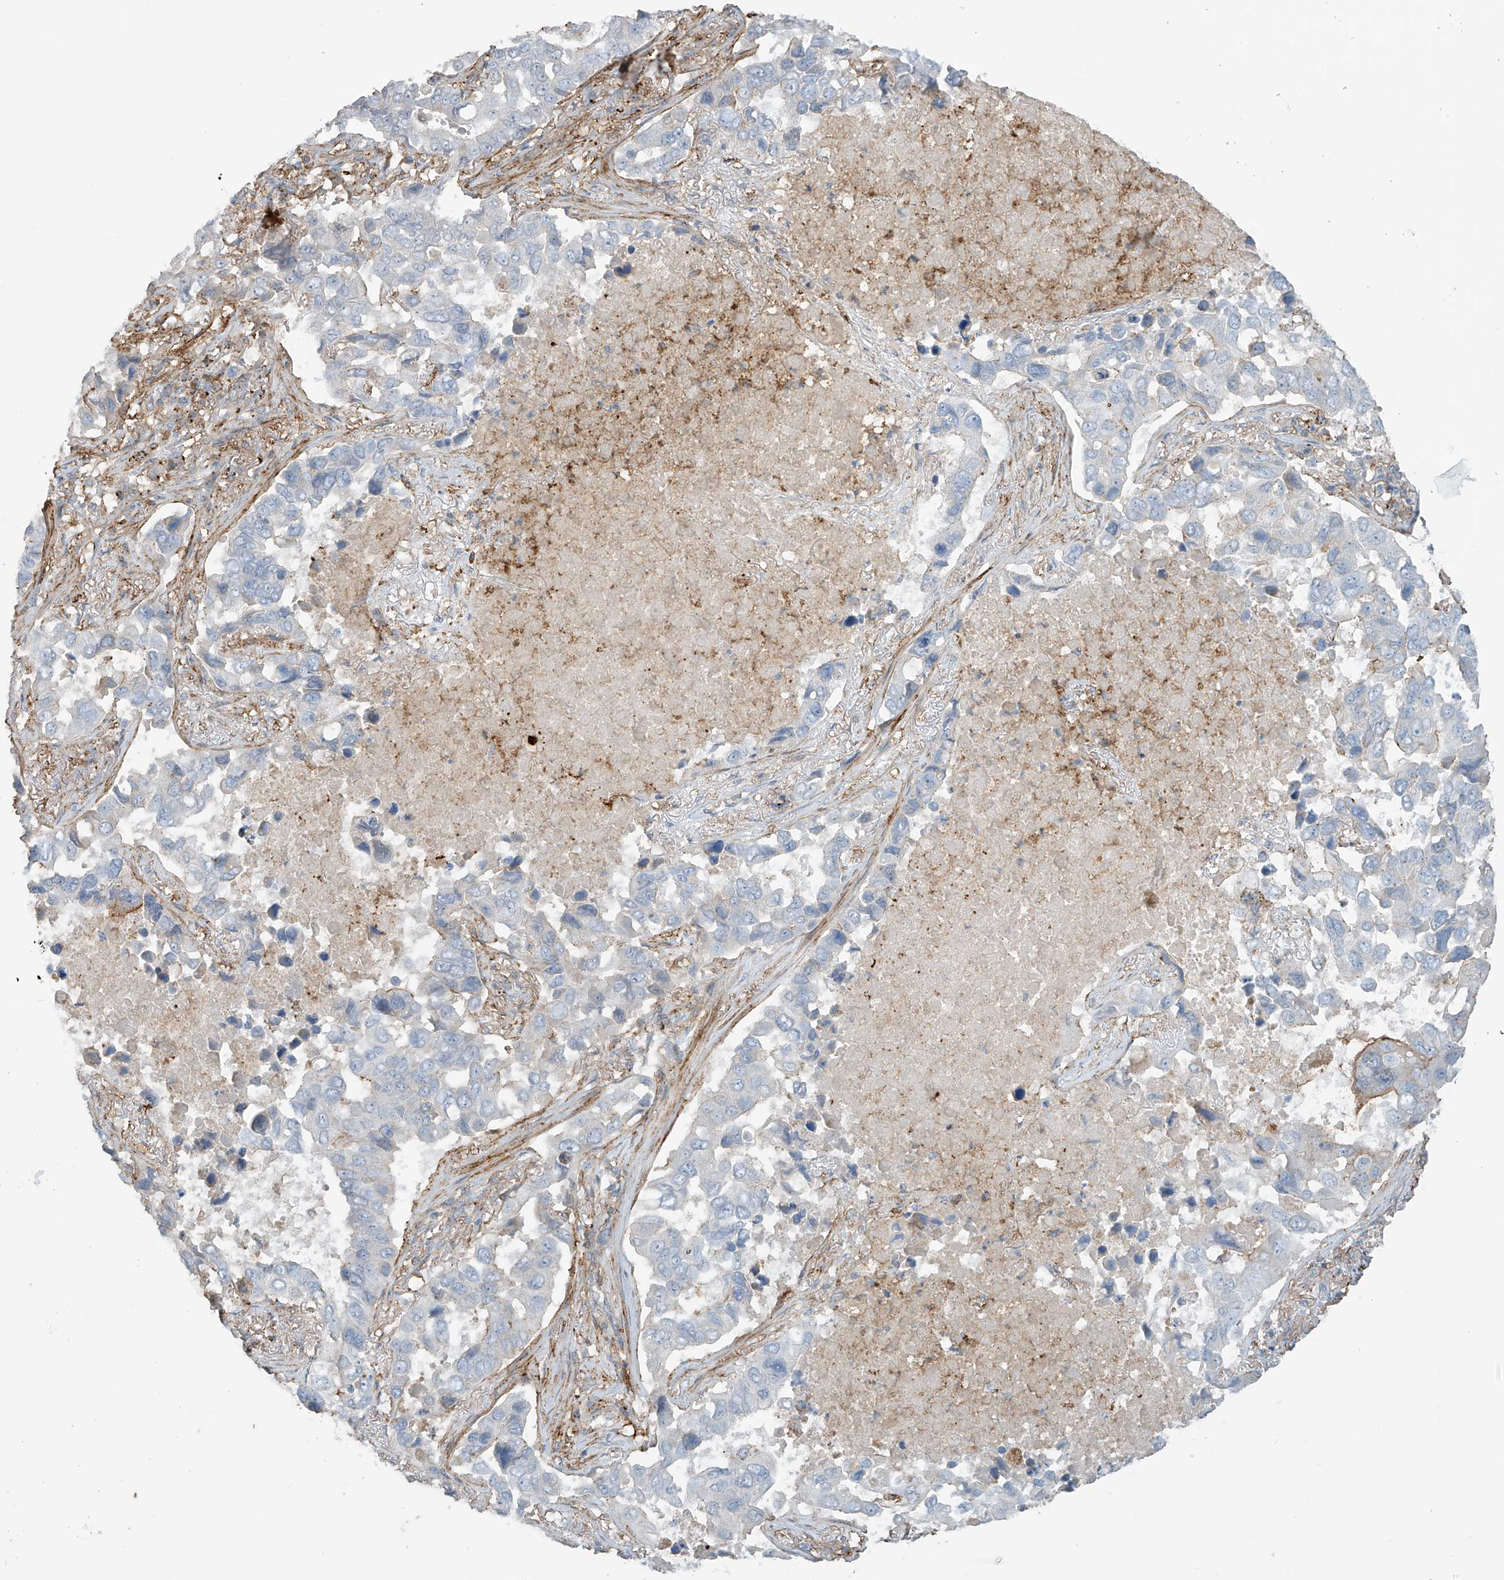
{"staining": {"intensity": "negative", "quantity": "none", "location": "none"}, "tissue": "lung cancer", "cell_type": "Tumor cells", "image_type": "cancer", "snomed": [{"axis": "morphology", "description": "Adenocarcinoma, NOS"}, {"axis": "topography", "description": "Lung"}], "caption": "An IHC micrograph of lung cancer is shown. There is no staining in tumor cells of lung cancer.", "gene": "SLC9A2", "patient": {"sex": "male", "age": 64}}